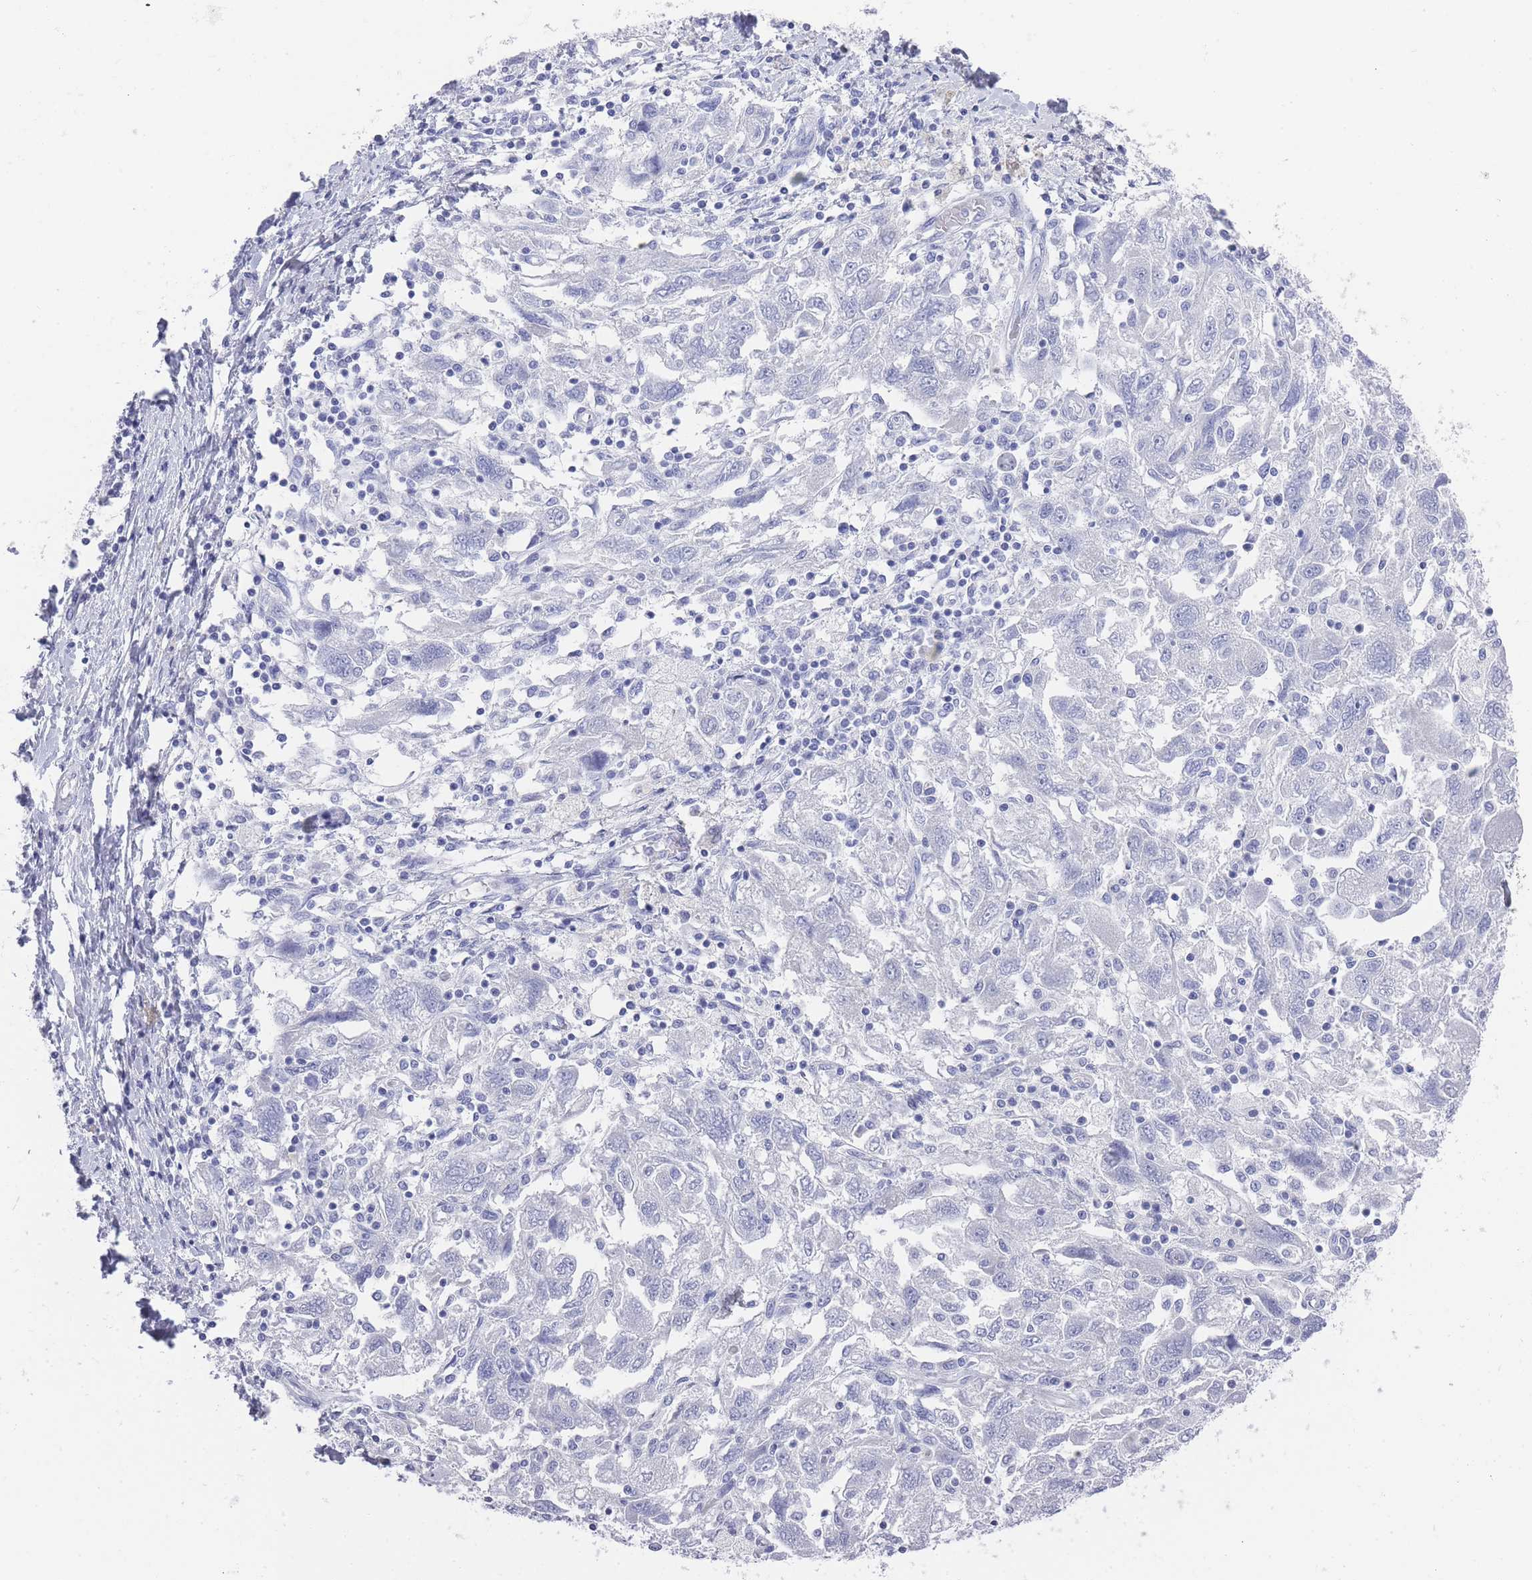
{"staining": {"intensity": "negative", "quantity": "none", "location": "none"}, "tissue": "ovarian cancer", "cell_type": "Tumor cells", "image_type": "cancer", "snomed": [{"axis": "morphology", "description": "Carcinoma, NOS"}, {"axis": "morphology", "description": "Cystadenocarcinoma, serous, NOS"}, {"axis": "topography", "description": "Ovary"}], "caption": "This is an immunohistochemistry (IHC) micrograph of ovarian cancer (carcinoma). There is no staining in tumor cells.", "gene": "RAB2B", "patient": {"sex": "female", "age": 69}}